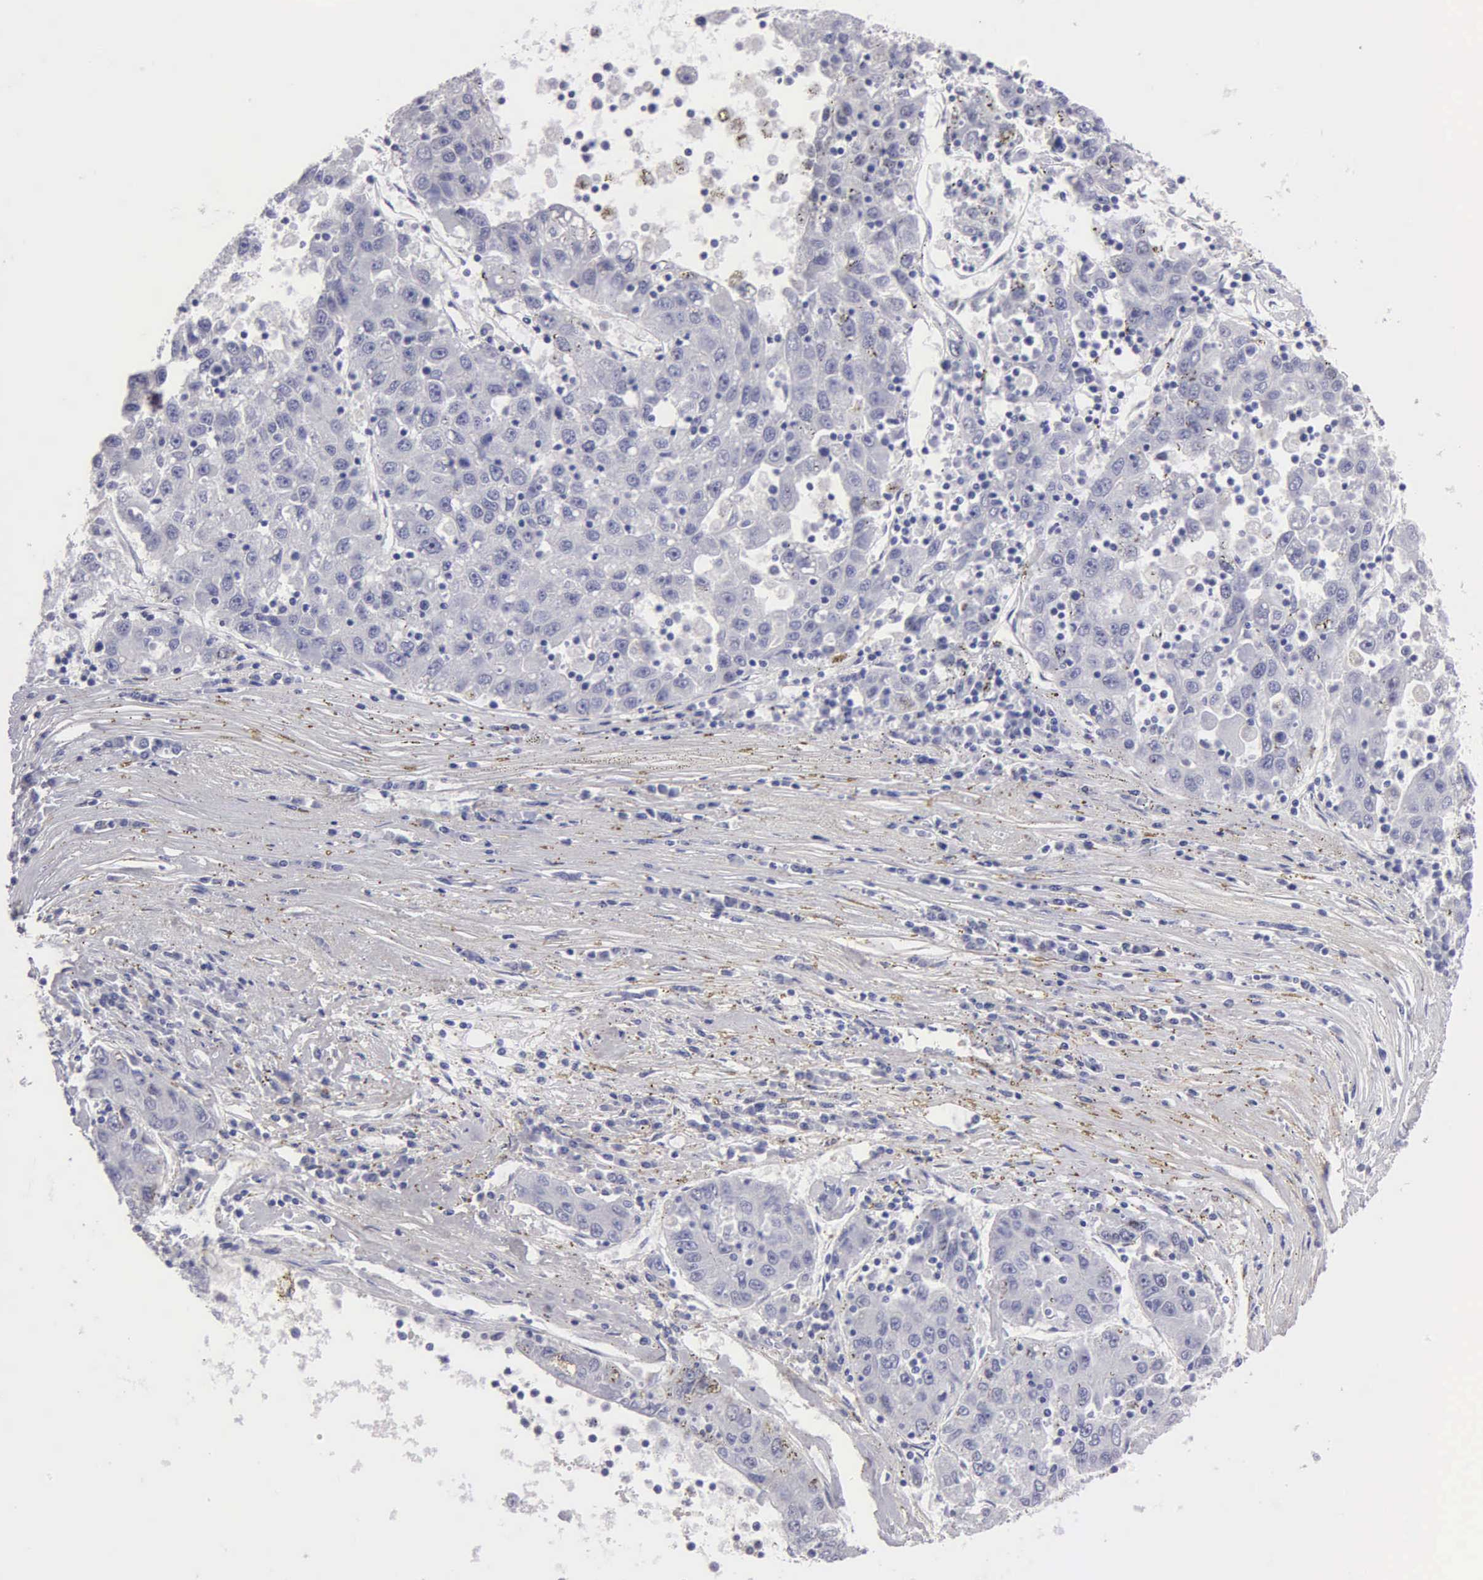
{"staining": {"intensity": "negative", "quantity": "none", "location": "none"}, "tissue": "liver cancer", "cell_type": "Tumor cells", "image_type": "cancer", "snomed": [{"axis": "morphology", "description": "Carcinoma, Hepatocellular, NOS"}, {"axis": "topography", "description": "Liver"}], "caption": "IHC of hepatocellular carcinoma (liver) reveals no staining in tumor cells. (Brightfield microscopy of DAB immunohistochemistry (IHC) at high magnification).", "gene": "FBLN5", "patient": {"sex": "male", "age": 49}}